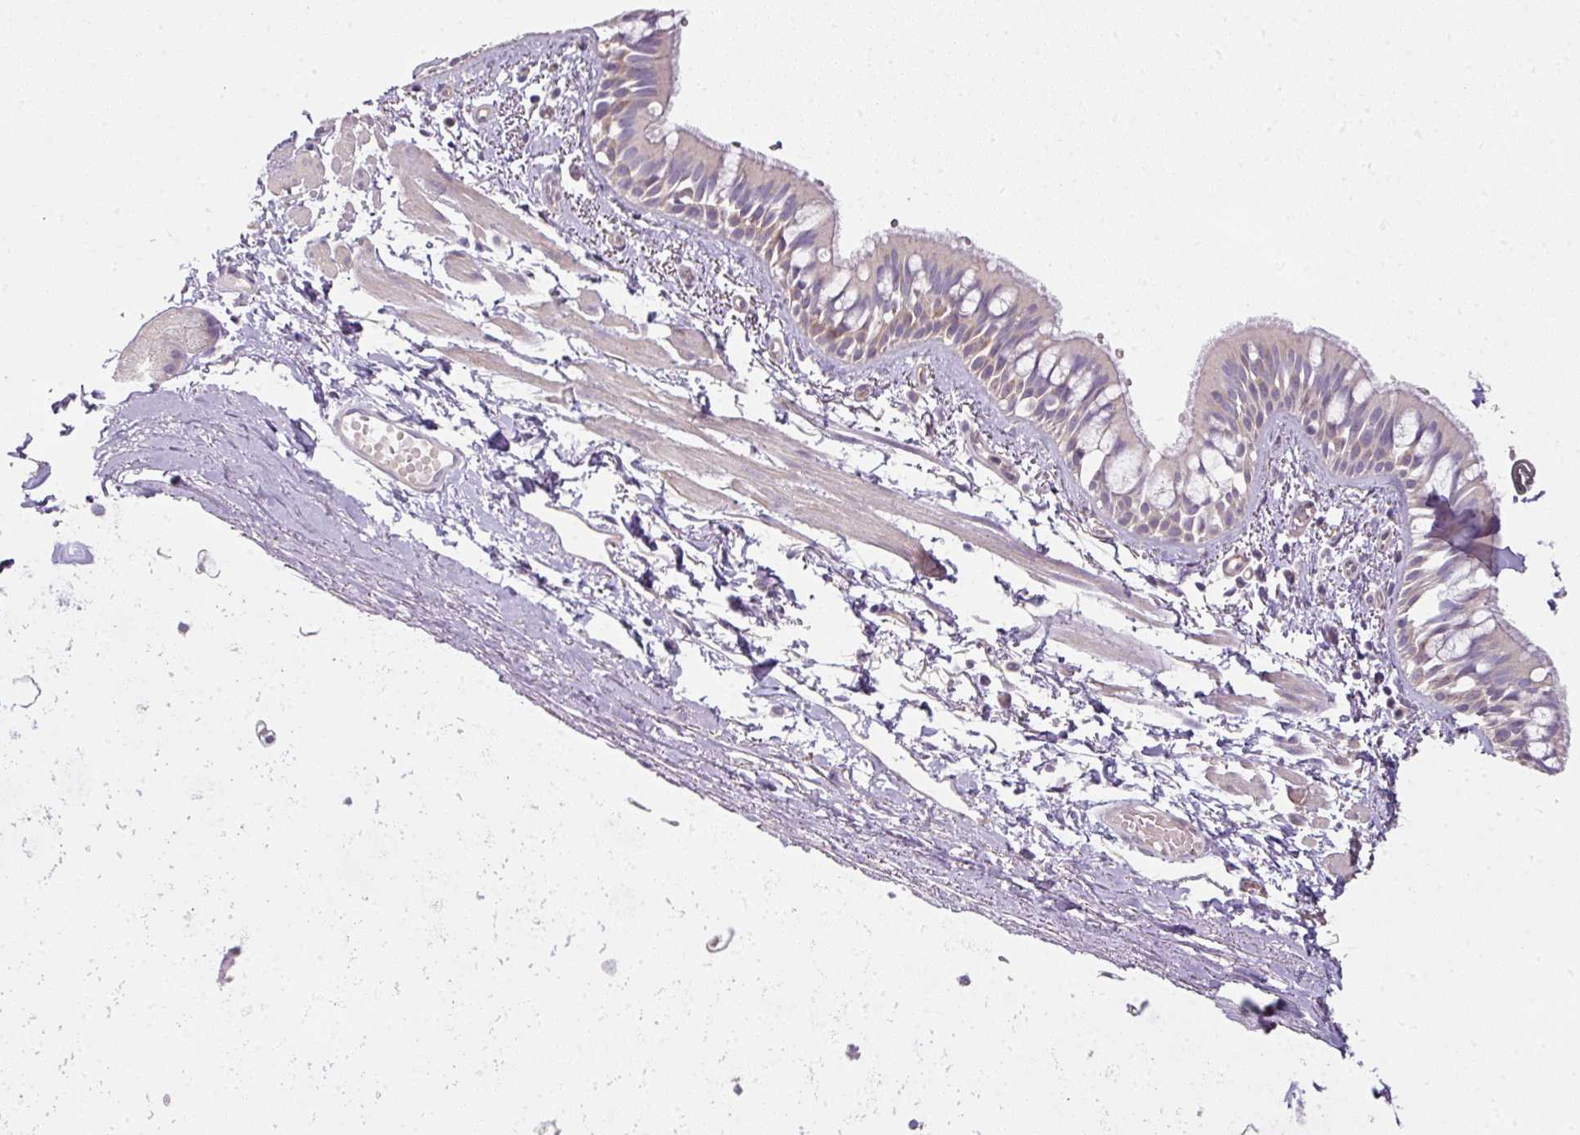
{"staining": {"intensity": "weak", "quantity": "<25%", "location": "cytoplasmic/membranous"}, "tissue": "bronchus", "cell_type": "Respiratory epithelial cells", "image_type": "normal", "snomed": [{"axis": "morphology", "description": "Normal tissue, NOS"}, {"axis": "topography", "description": "Lymph node"}, {"axis": "topography", "description": "Cartilage tissue"}, {"axis": "topography", "description": "Bronchus"}], "caption": "This is a image of immunohistochemistry staining of benign bronchus, which shows no staining in respiratory epithelial cells. (DAB immunohistochemistry (IHC), high magnification).", "gene": "C19orf33", "patient": {"sex": "female", "age": 70}}